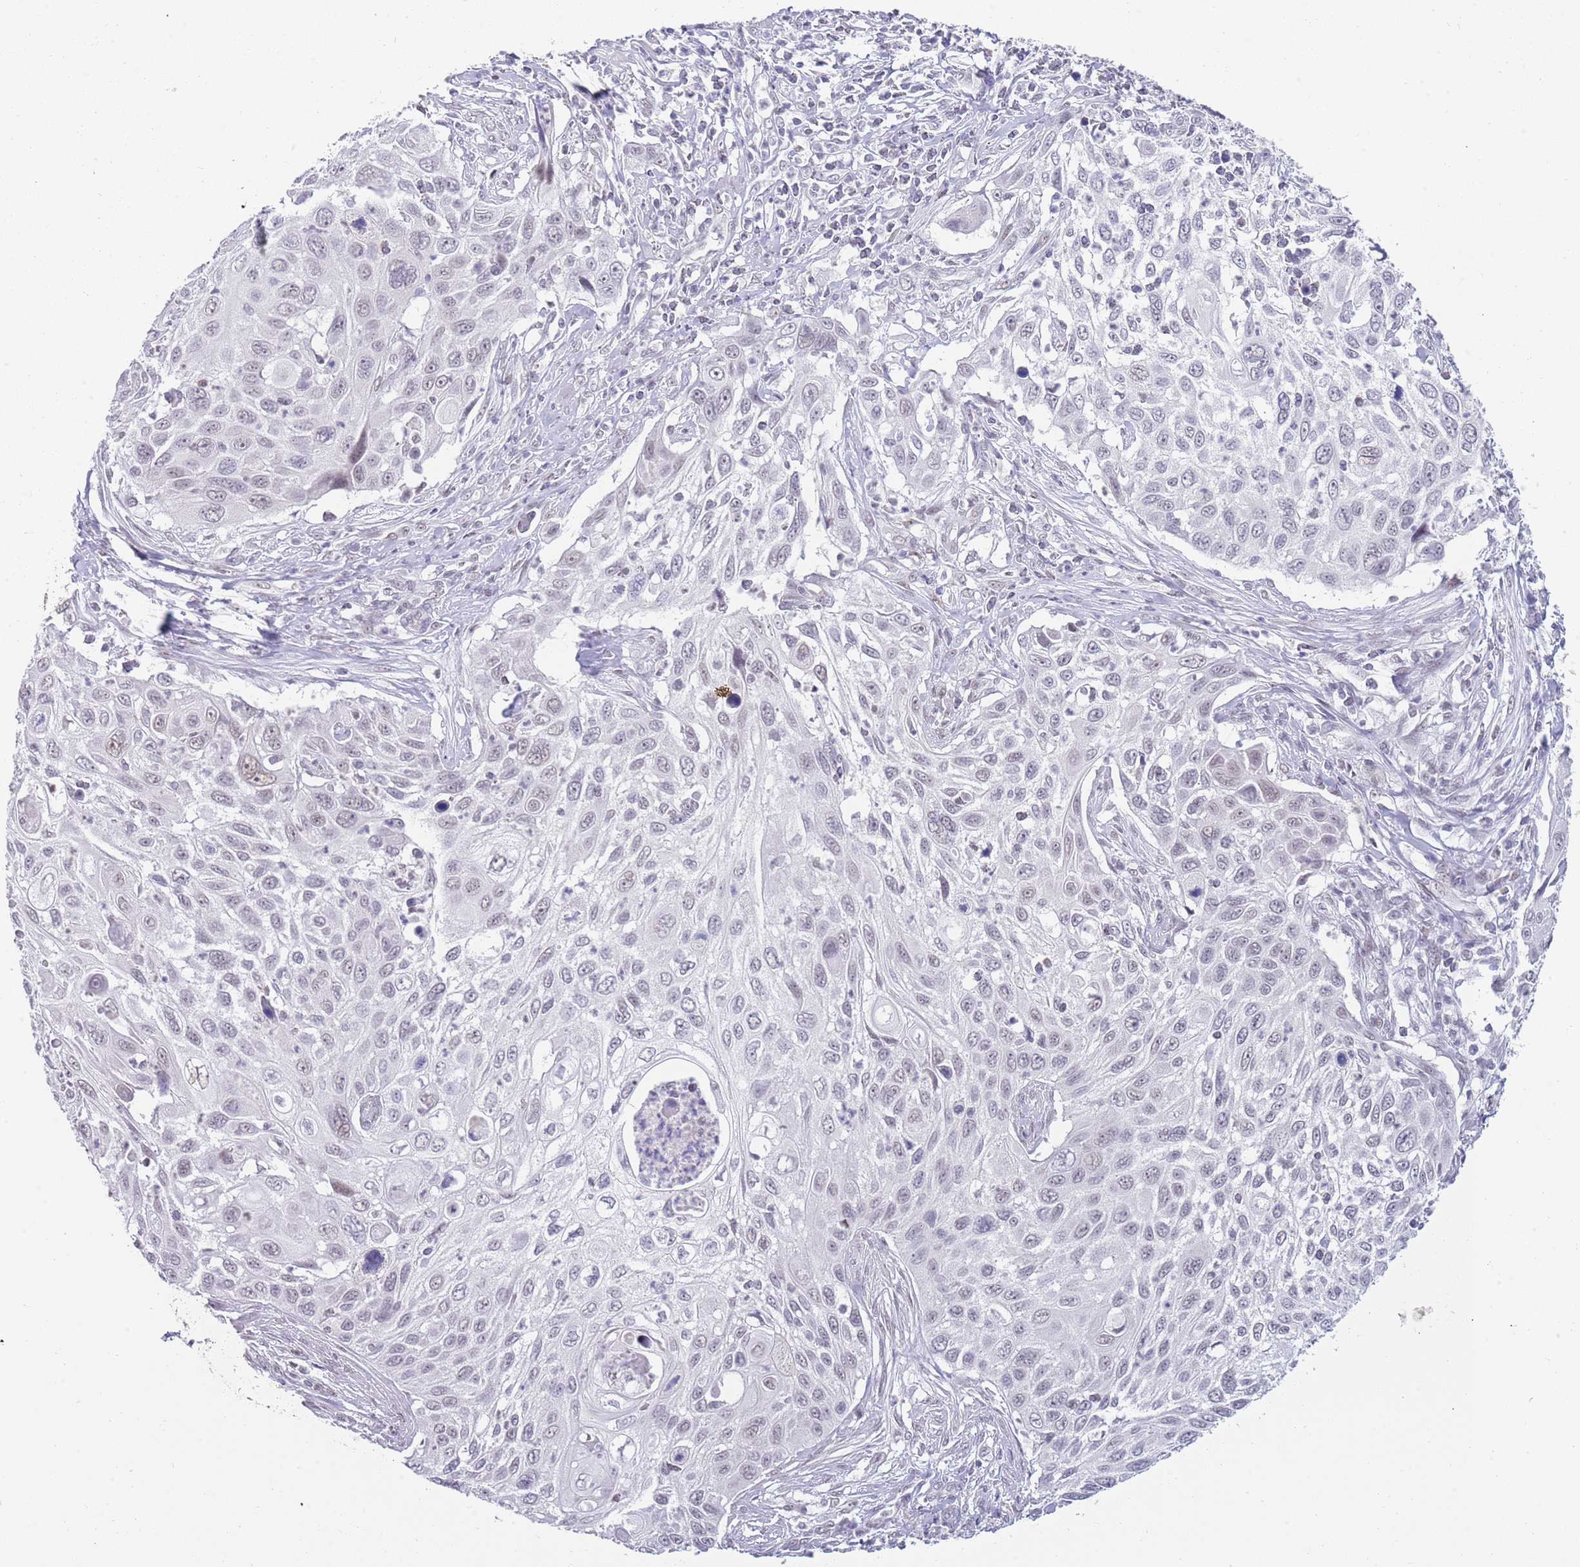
{"staining": {"intensity": "negative", "quantity": "none", "location": "none"}, "tissue": "cervical cancer", "cell_type": "Tumor cells", "image_type": "cancer", "snomed": [{"axis": "morphology", "description": "Squamous cell carcinoma, NOS"}, {"axis": "topography", "description": "Cervix"}], "caption": "The photomicrograph reveals no staining of tumor cells in cervical cancer.", "gene": "SEPHS2", "patient": {"sex": "female", "age": 70}}